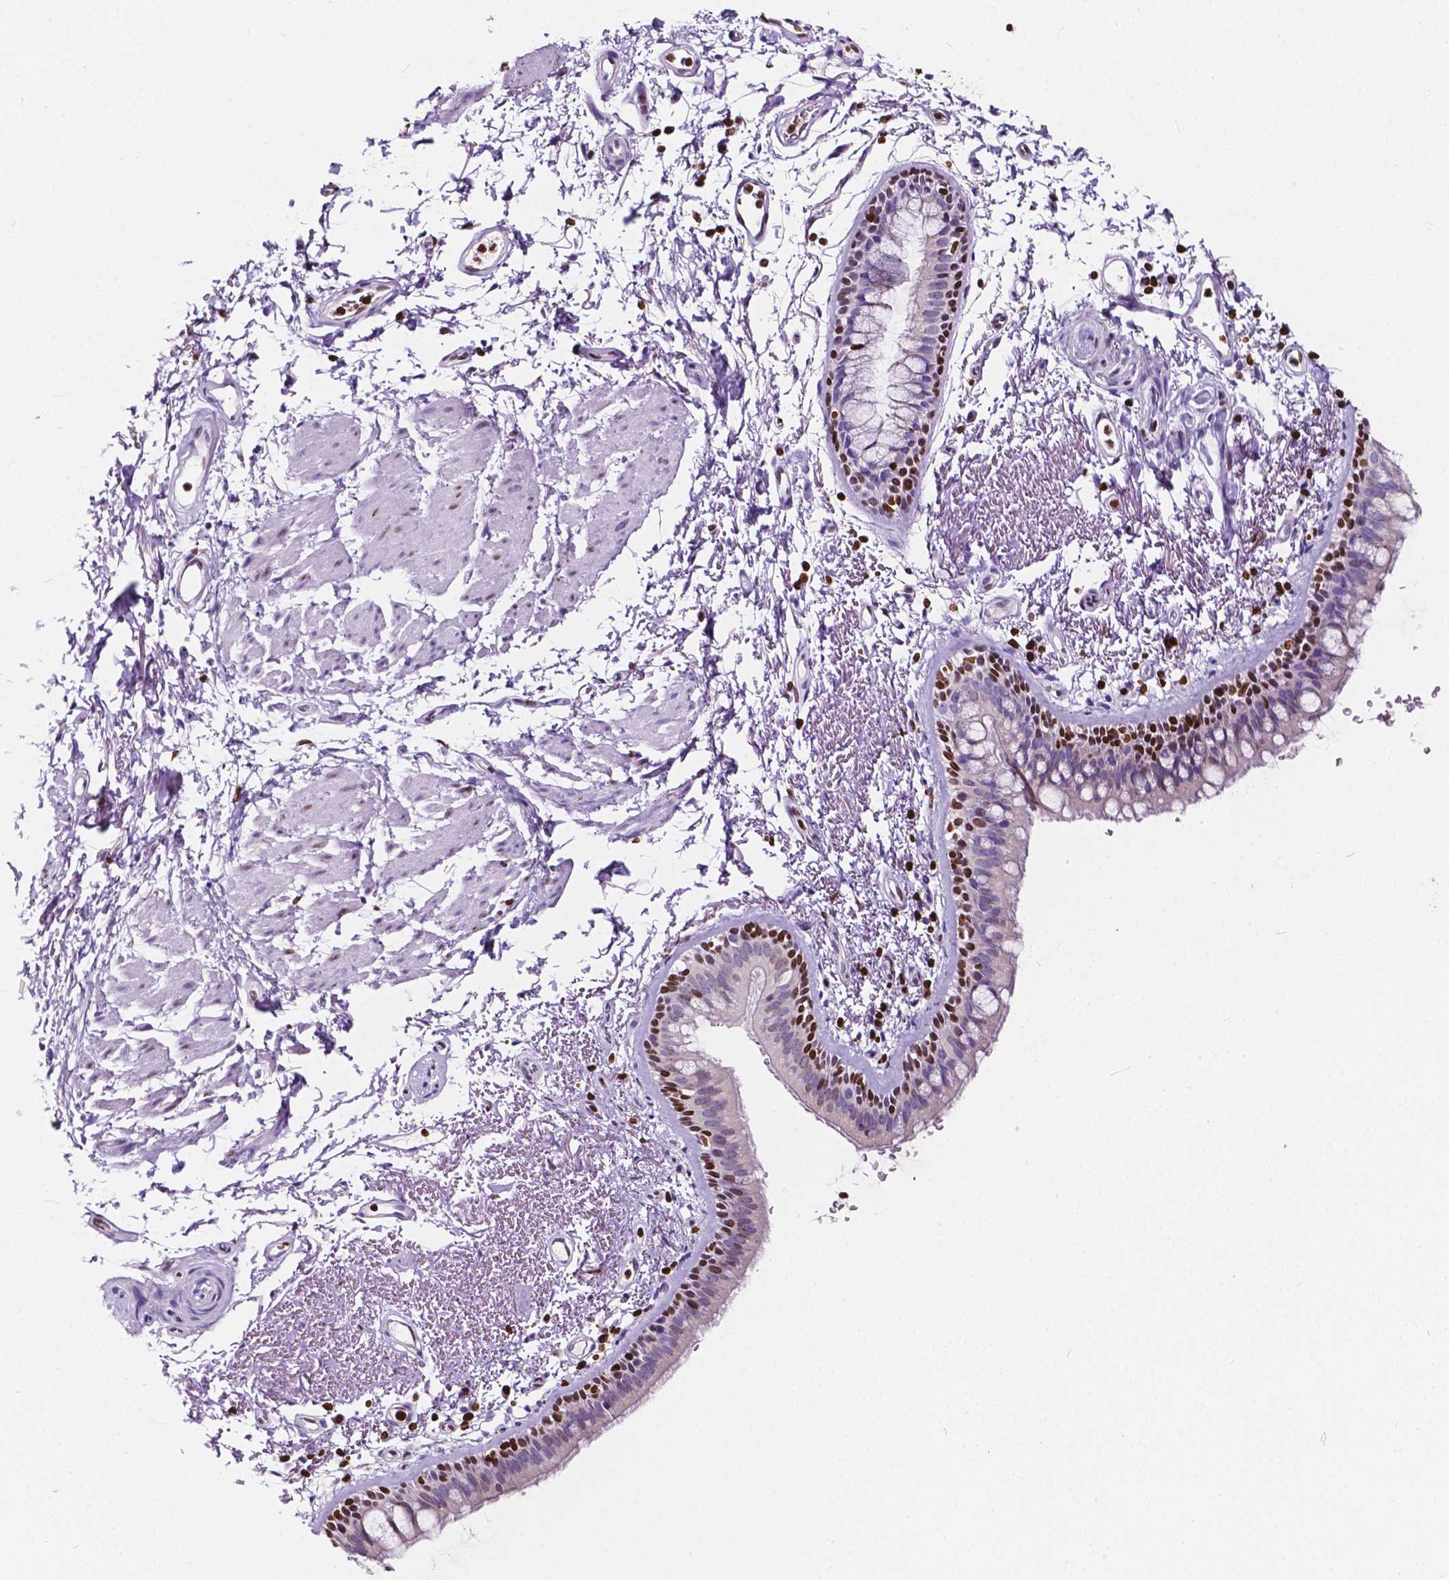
{"staining": {"intensity": "strong", "quantity": "25%-75%", "location": "nuclear"}, "tissue": "bronchus", "cell_type": "Respiratory epithelial cells", "image_type": "normal", "snomed": [{"axis": "morphology", "description": "Normal tissue, NOS"}, {"axis": "topography", "description": "Lymph node"}, {"axis": "topography", "description": "Bronchus"}], "caption": "IHC of benign bronchus exhibits high levels of strong nuclear staining in approximately 25%-75% of respiratory epithelial cells. Using DAB (brown) and hematoxylin (blue) stains, captured at high magnification using brightfield microscopy.", "gene": "CBY3", "patient": {"sex": "female", "age": 70}}